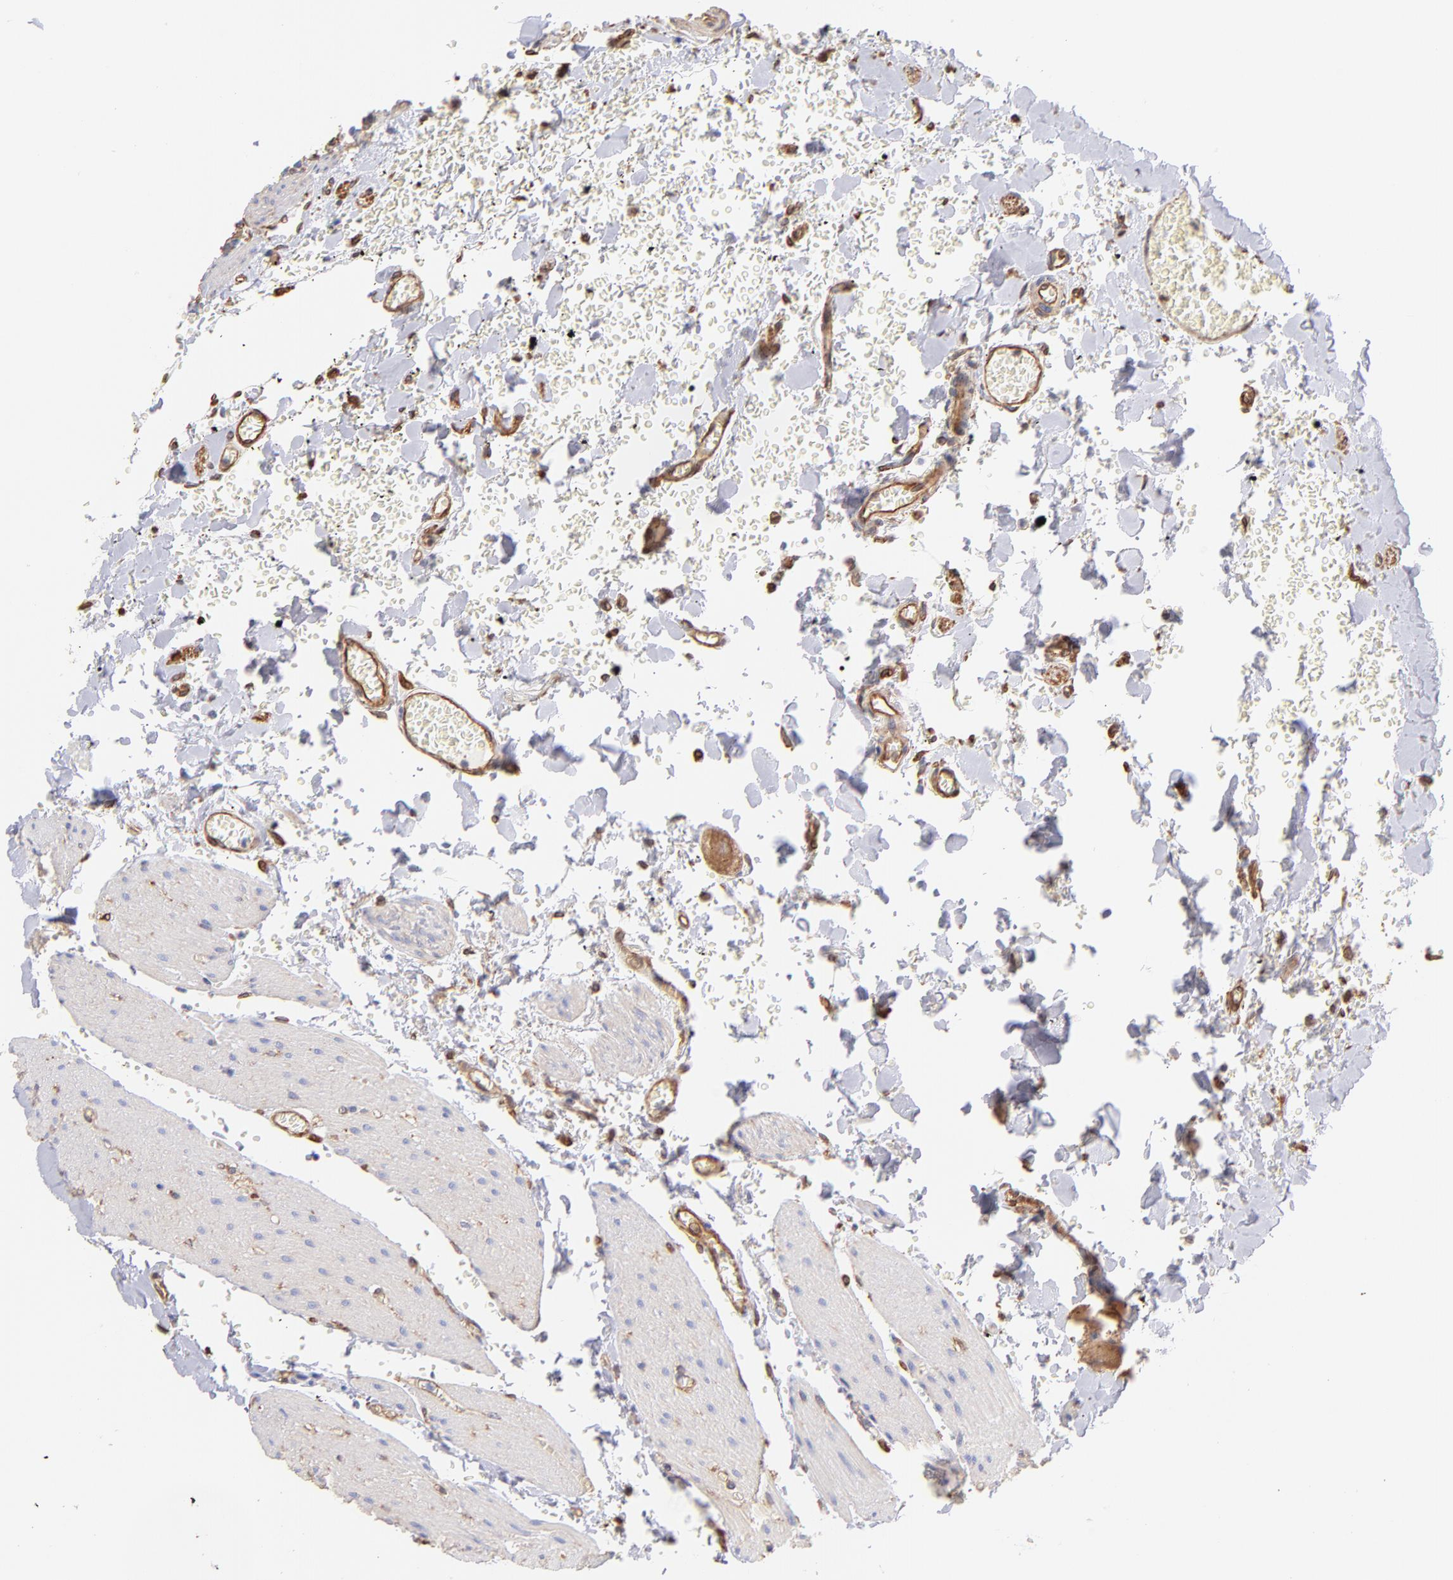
{"staining": {"intensity": "moderate", "quantity": ">75%", "location": "cytoplasmic/membranous"}, "tissue": "small intestine", "cell_type": "Glandular cells", "image_type": "normal", "snomed": [{"axis": "morphology", "description": "Normal tissue, NOS"}, {"axis": "topography", "description": "Small intestine"}], "caption": "This is an image of immunohistochemistry (IHC) staining of benign small intestine, which shows moderate staining in the cytoplasmic/membranous of glandular cells.", "gene": "PLEC", "patient": {"sex": "male", "age": 71}}